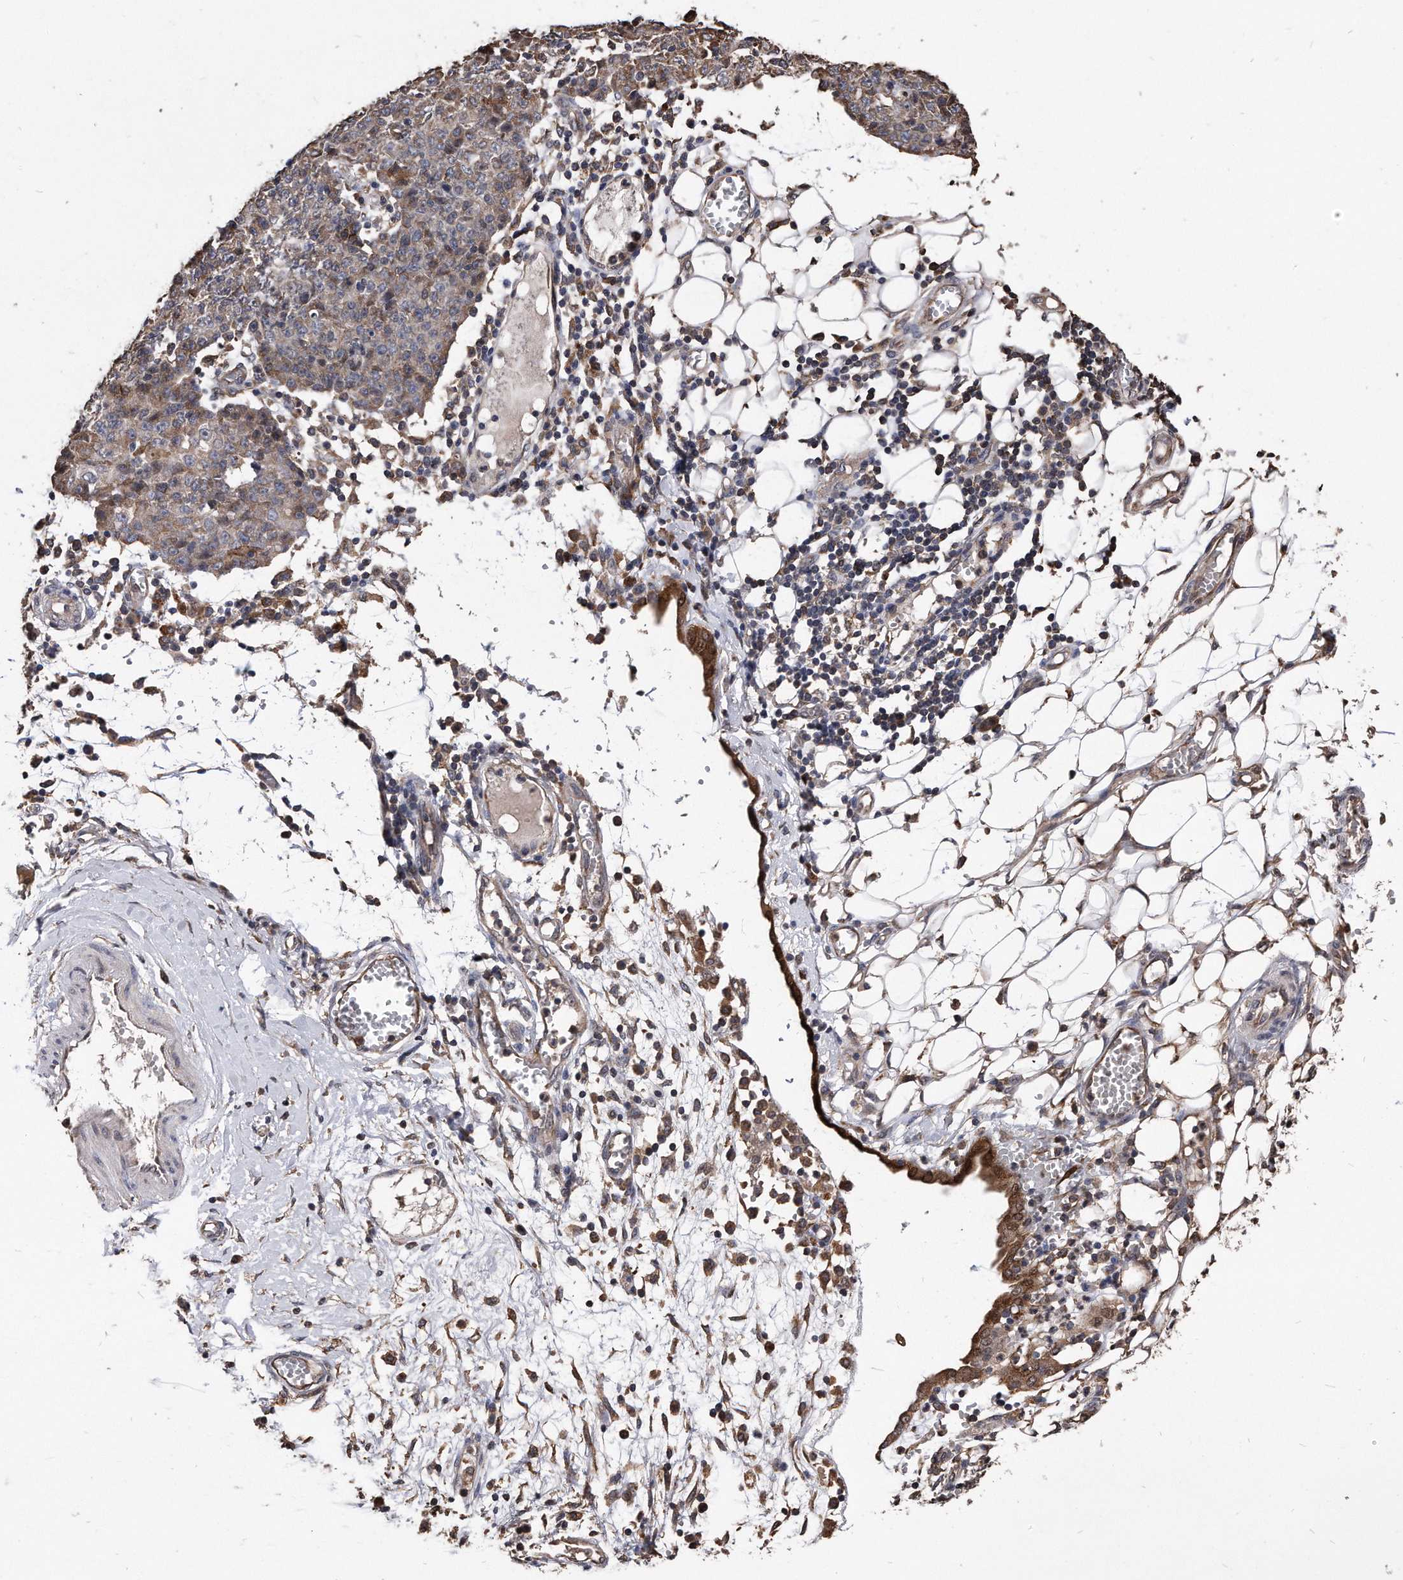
{"staining": {"intensity": "weak", "quantity": "25%-75%", "location": "cytoplasmic/membranous"}, "tissue": "ovarian cancer", "cell_type": "Tumor cells", "image_type": "cancer", "snomed": [{"axis": "morphology", "description": "Carcinoma, endometroid"}, {"axis": "topography", "description": "Ovary"}], "caption": "Endometroid carcinoma (ovarian) was stained to show a protein in brown. There is low levels of weak cytoplasmic/membranous positivity in approximately 25%-75% of tumor cells.", "gene": "IL20RA", "patient": {"sex": "female", "age": 42}}